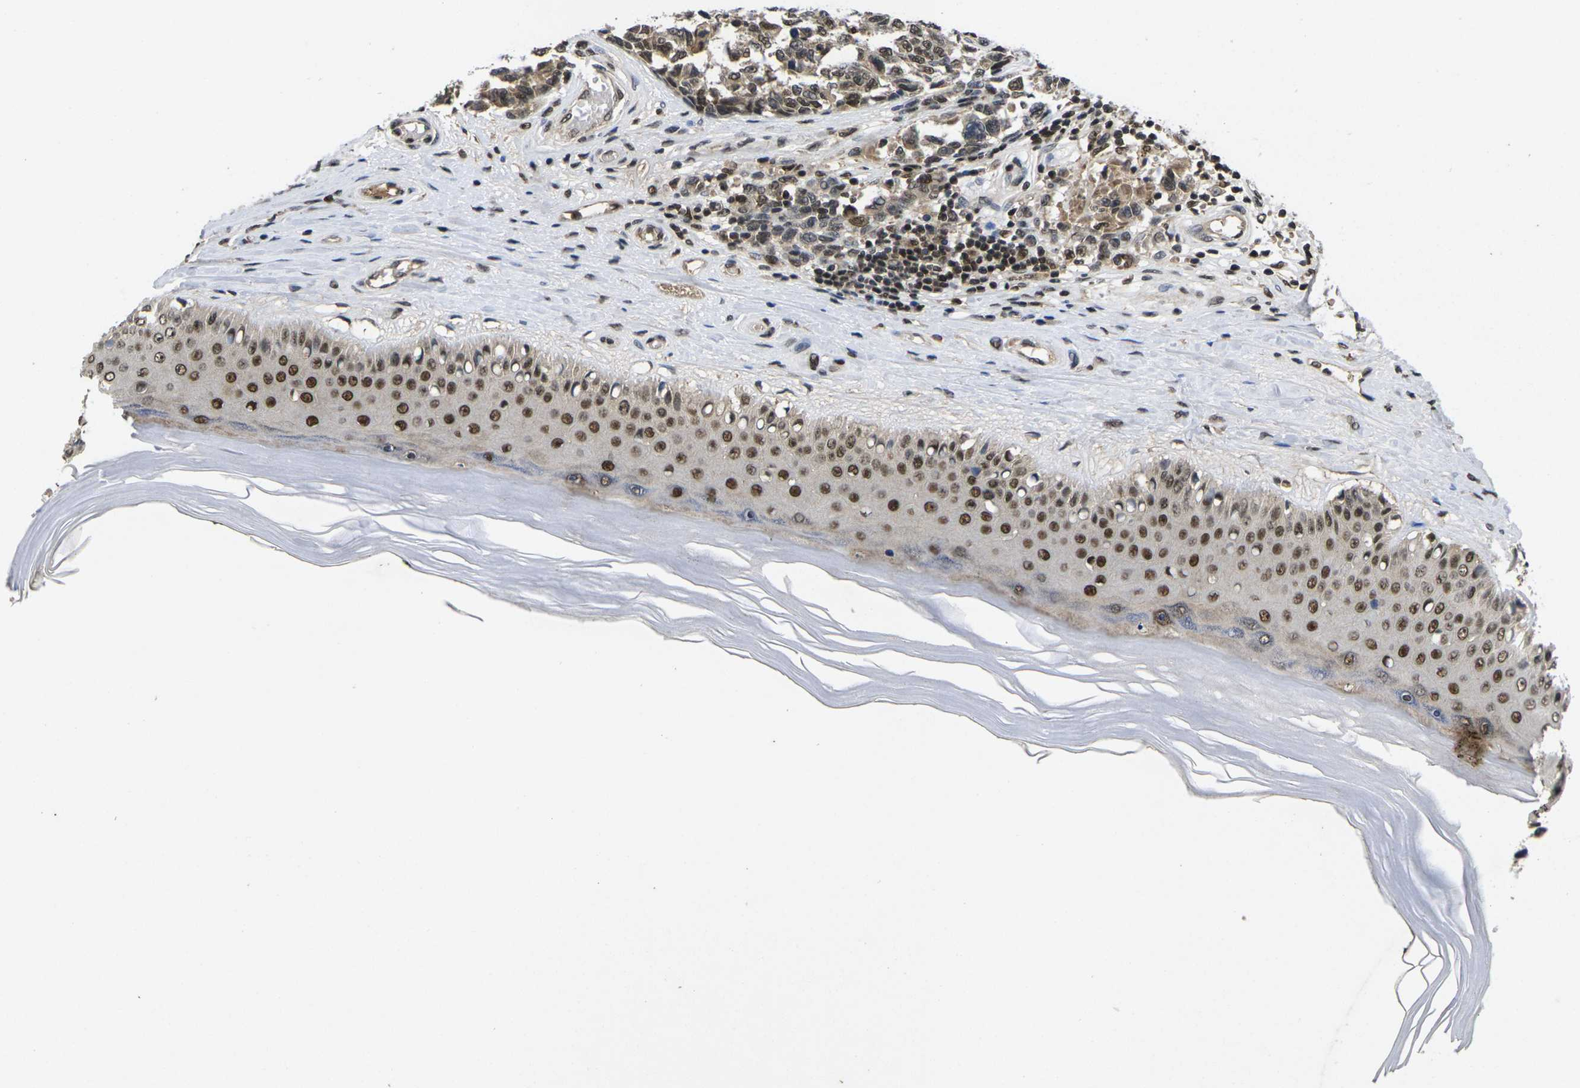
{"staining": {"intensity": "moderate", "quantity": ">75%", "location": "nuclear"}, "tissue": "melanoma", "cell_type": "Tumor cells", "image_type": "cancer", "snomed": [{"axis": "morphology", "description": "Malignant melanoma, NOS"}, {"axis": "topography", "description": "Skin"}], "caption": "Malignant melanoma tissue exhibits moderate nuclear positivity in about >75% of tumor cells, visualized by immunohistochemistry.", "gene": "GTF2E1", "patient": {"sex": "female", "age": 64}}